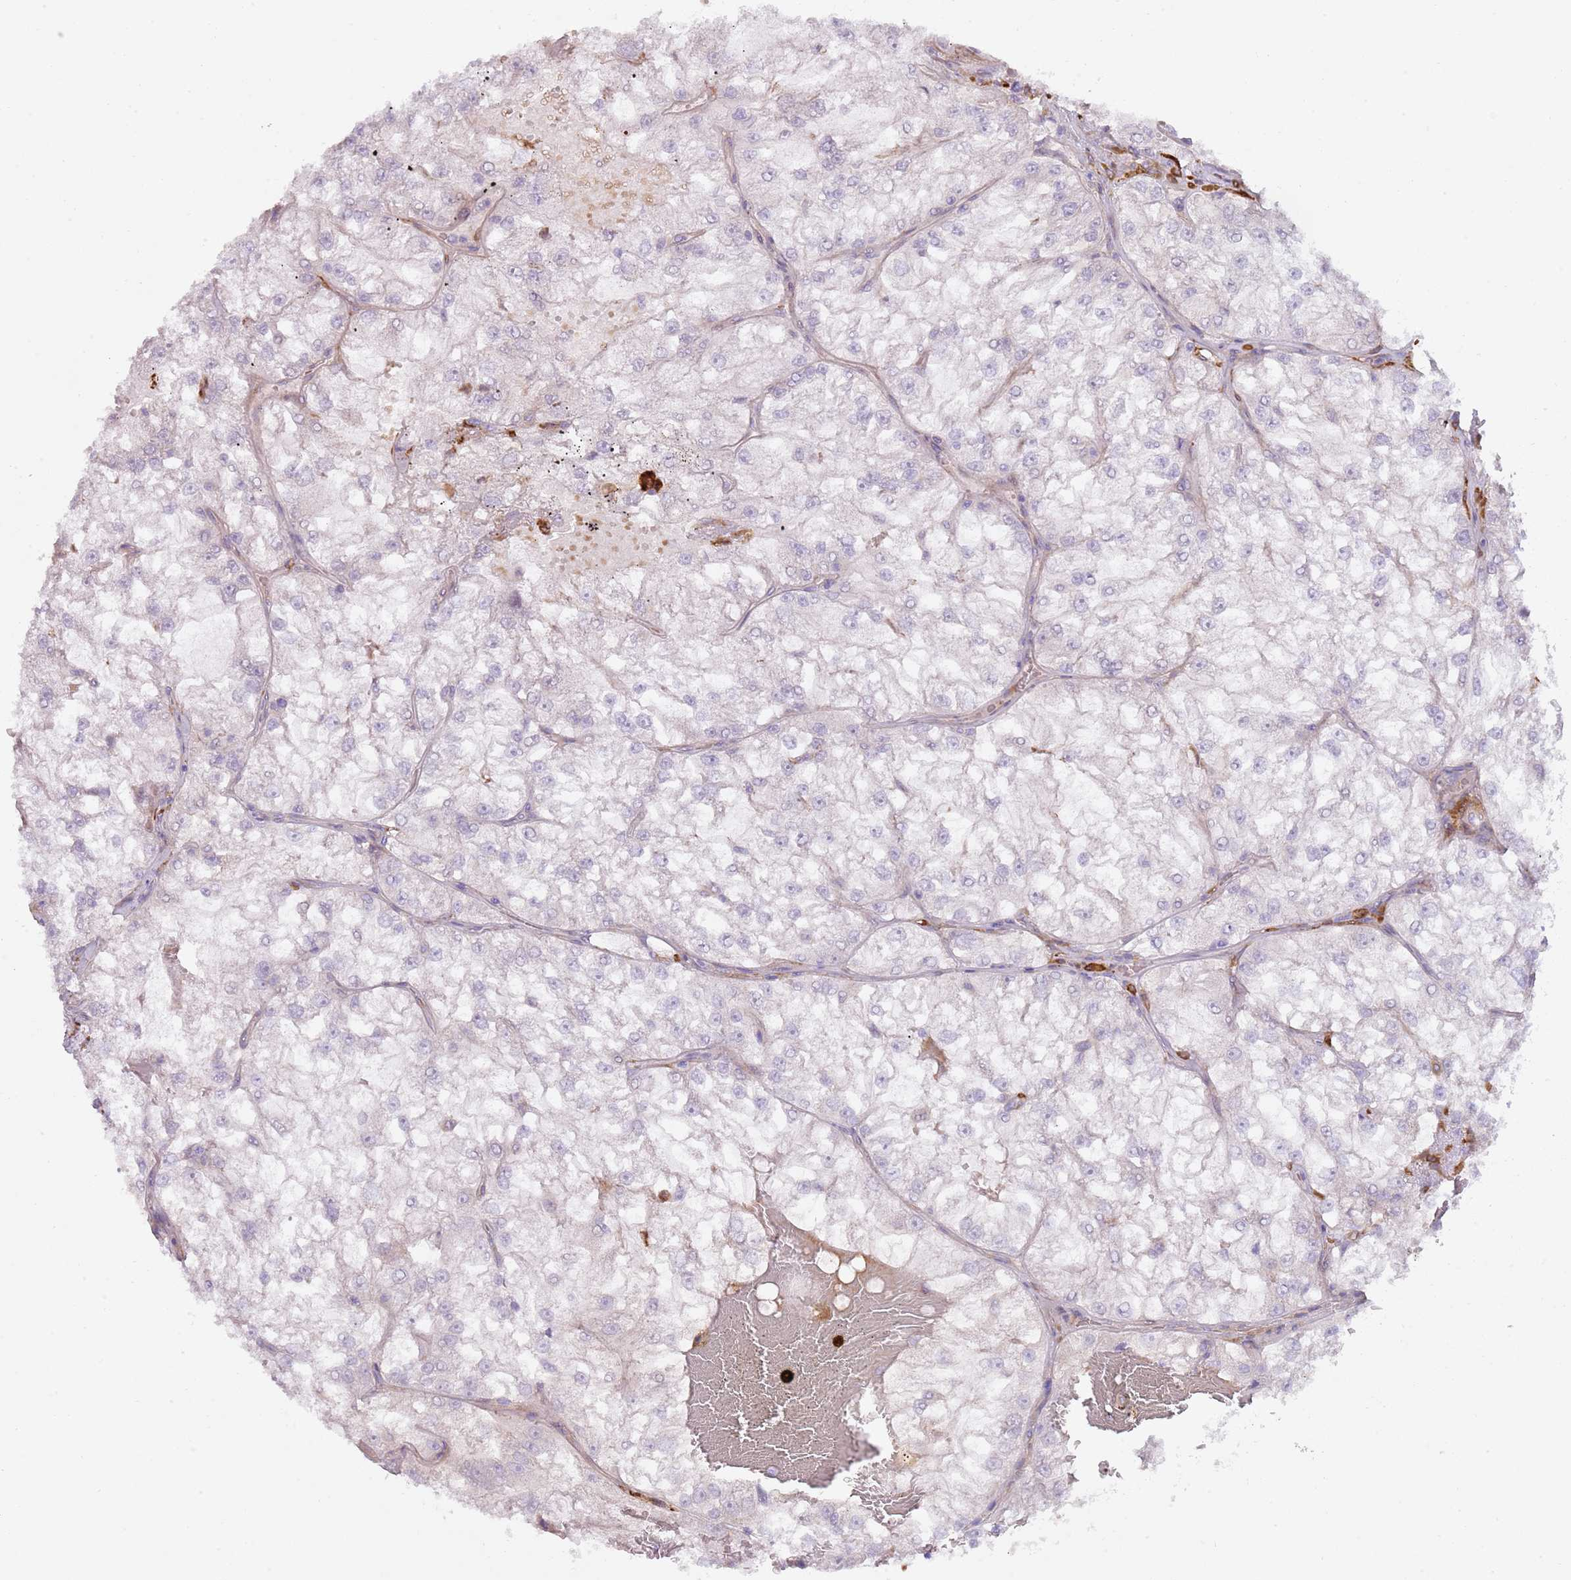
{"staining": {"intensity": "negative", "quantity": "none", "location": "none"}, "tissue": "renal cancer", "cell_type": "Tumor cells", "image_type": "cancer", "snomed": [{"axis": "morphology", "description": "Adenocarcinoma, NOS"}, {"axis": "topography", "description": "Kidney"}], "caption": "IHC histopathology image of neoplastic tissue: renal adenocarcinoma stained with DAB reveals no significant protein positivity in tumor cells.", "gene": "TINAGL1", "patient": {"sex": "female", "age": 72}}